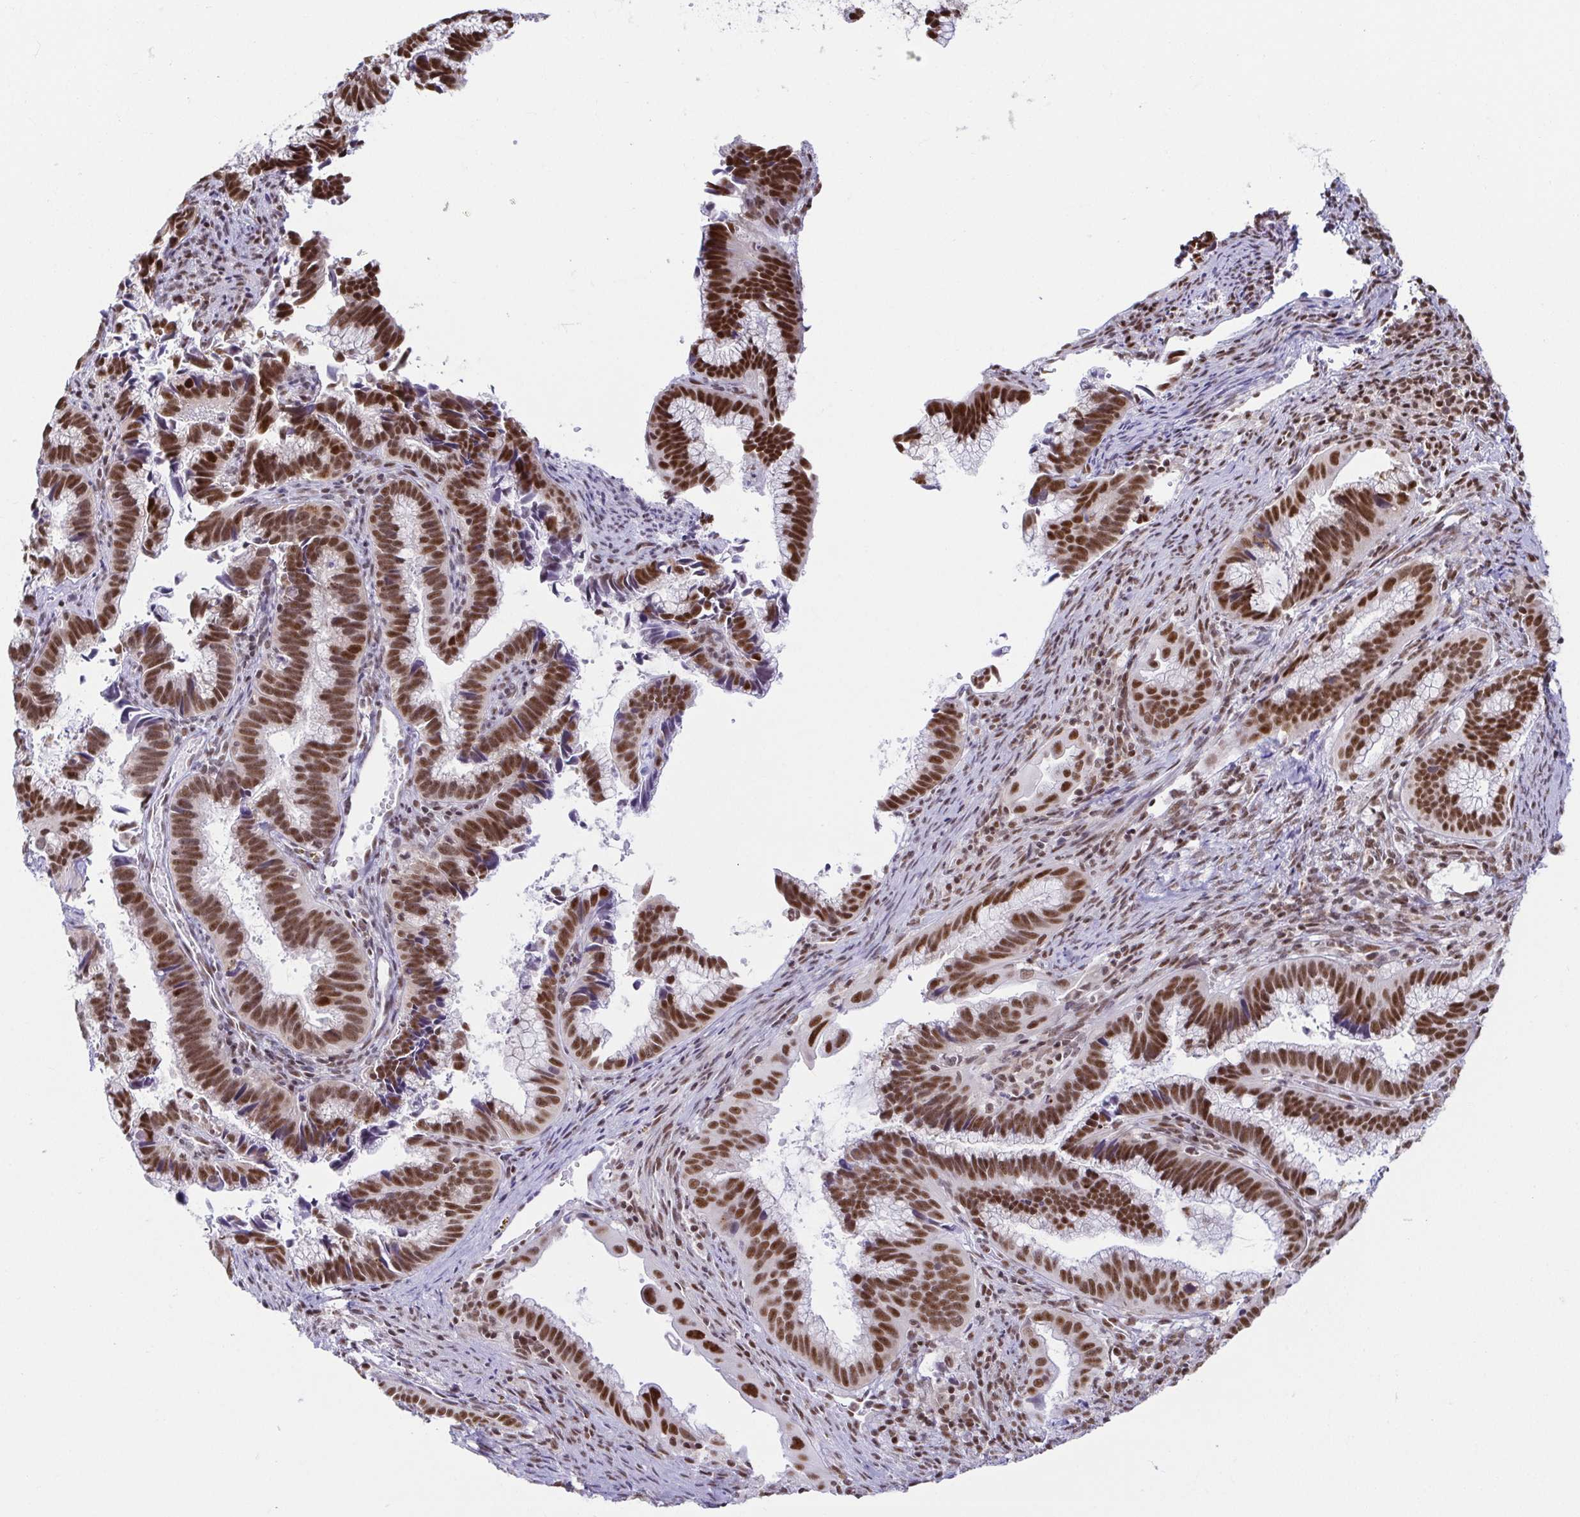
{"staining": {"intensity": "strong", "quantity": ">75%", "location": "nuclear"}, "tissue": "cervical cancer", "cell_type": "Tumor cells", "image_type": "cancer", "snomed": [{"axis": "morphology", "description": "Adenocarcinoma, NOS"}, {"axis": "topography", "description": "Cervix"}], "caption": "Immunohistochemistry image of adenocarcinoma (cervical) stained for a protein (brown), which exhibits high levels of strong nuclear staining in about >75% of tumor cells.", "gene": "EWSR1", "patient": {"sex": "female", "age": 61}}